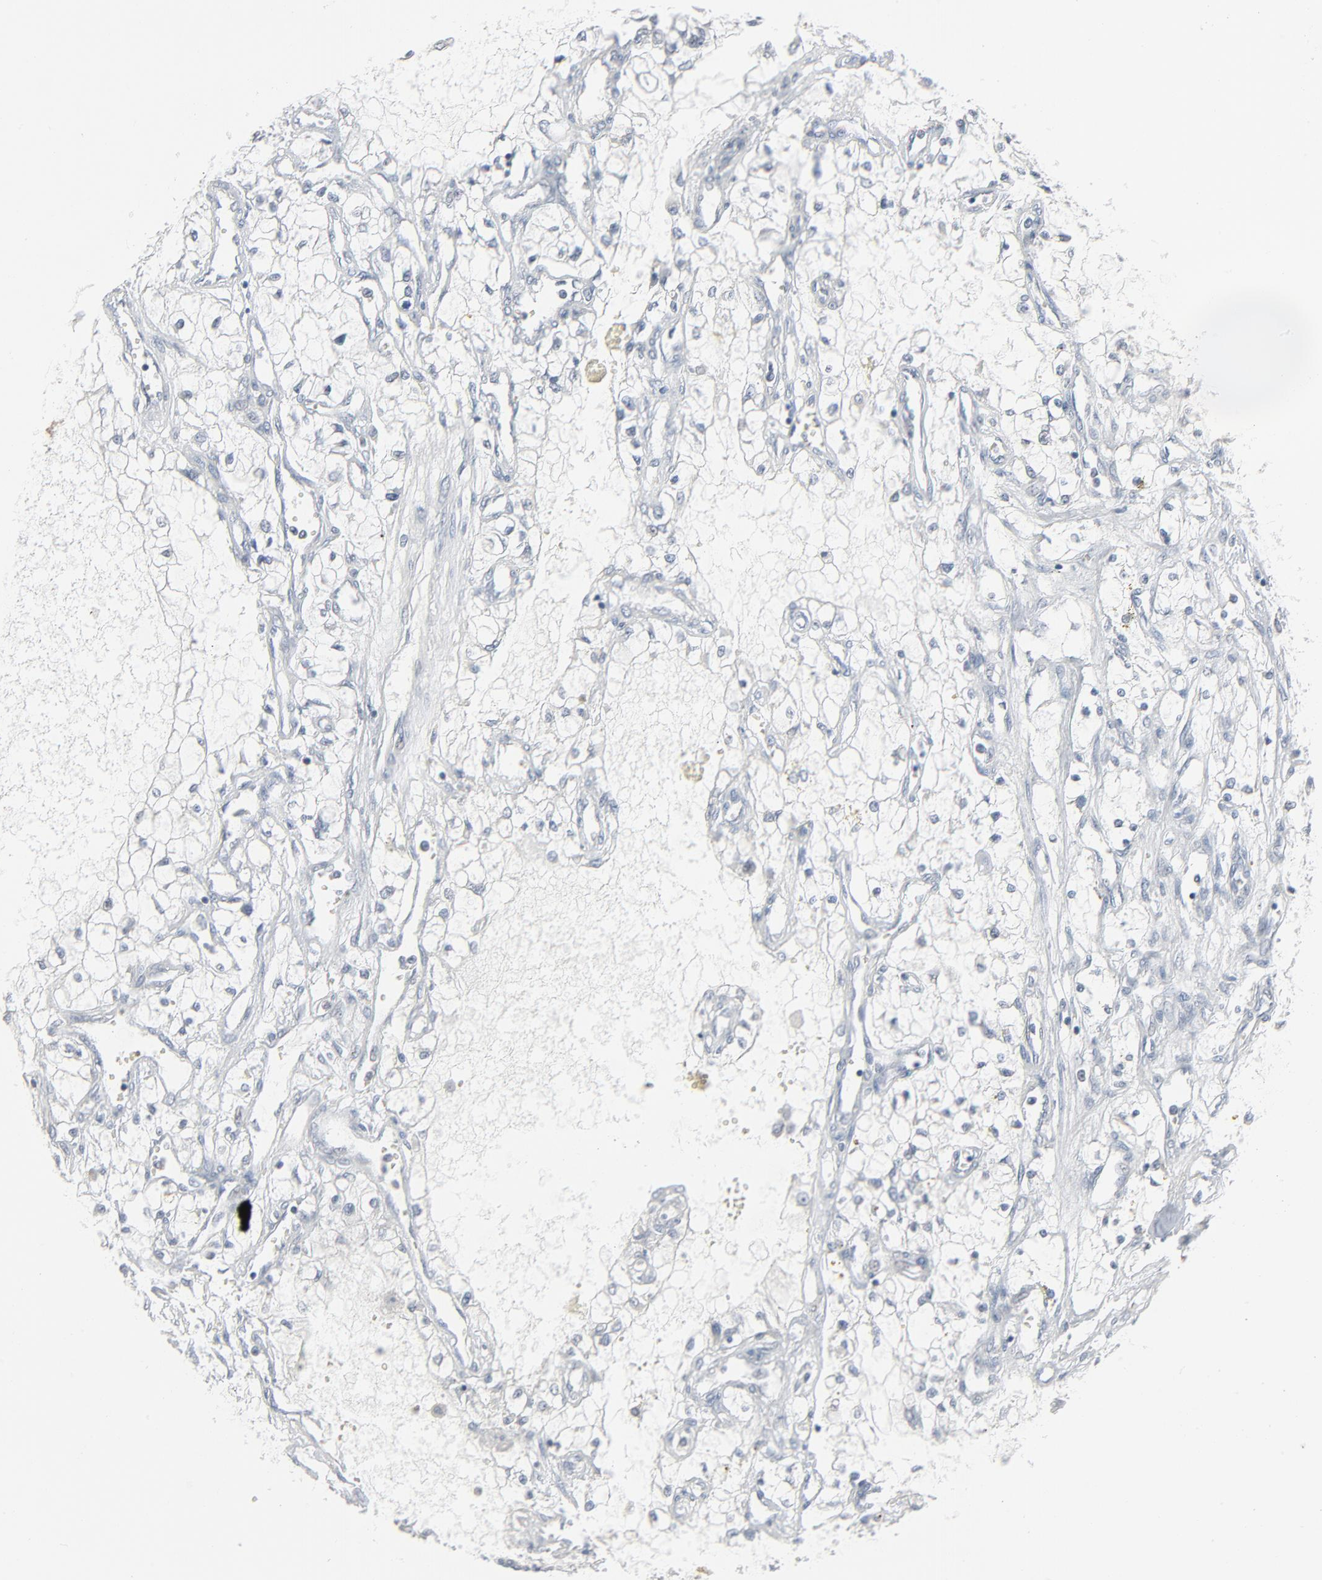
{"staining": {"intensity": "negative", "quantity": "none", "location": "none"}, "tissue": "renal cancer", "cell_type": "Tumor cells", "image_type": "cancer", "snomed": [{"axis": "morphology", "description": "Adenocarcinoma, NOS"}, {"axis": "topography", "description": "Kidney"}], "caption": "IHC of renal cancer demonstrates no expression in tumor cells.", "gene": "SAGE1", "patient": {"sex": "male", "age": 61}}